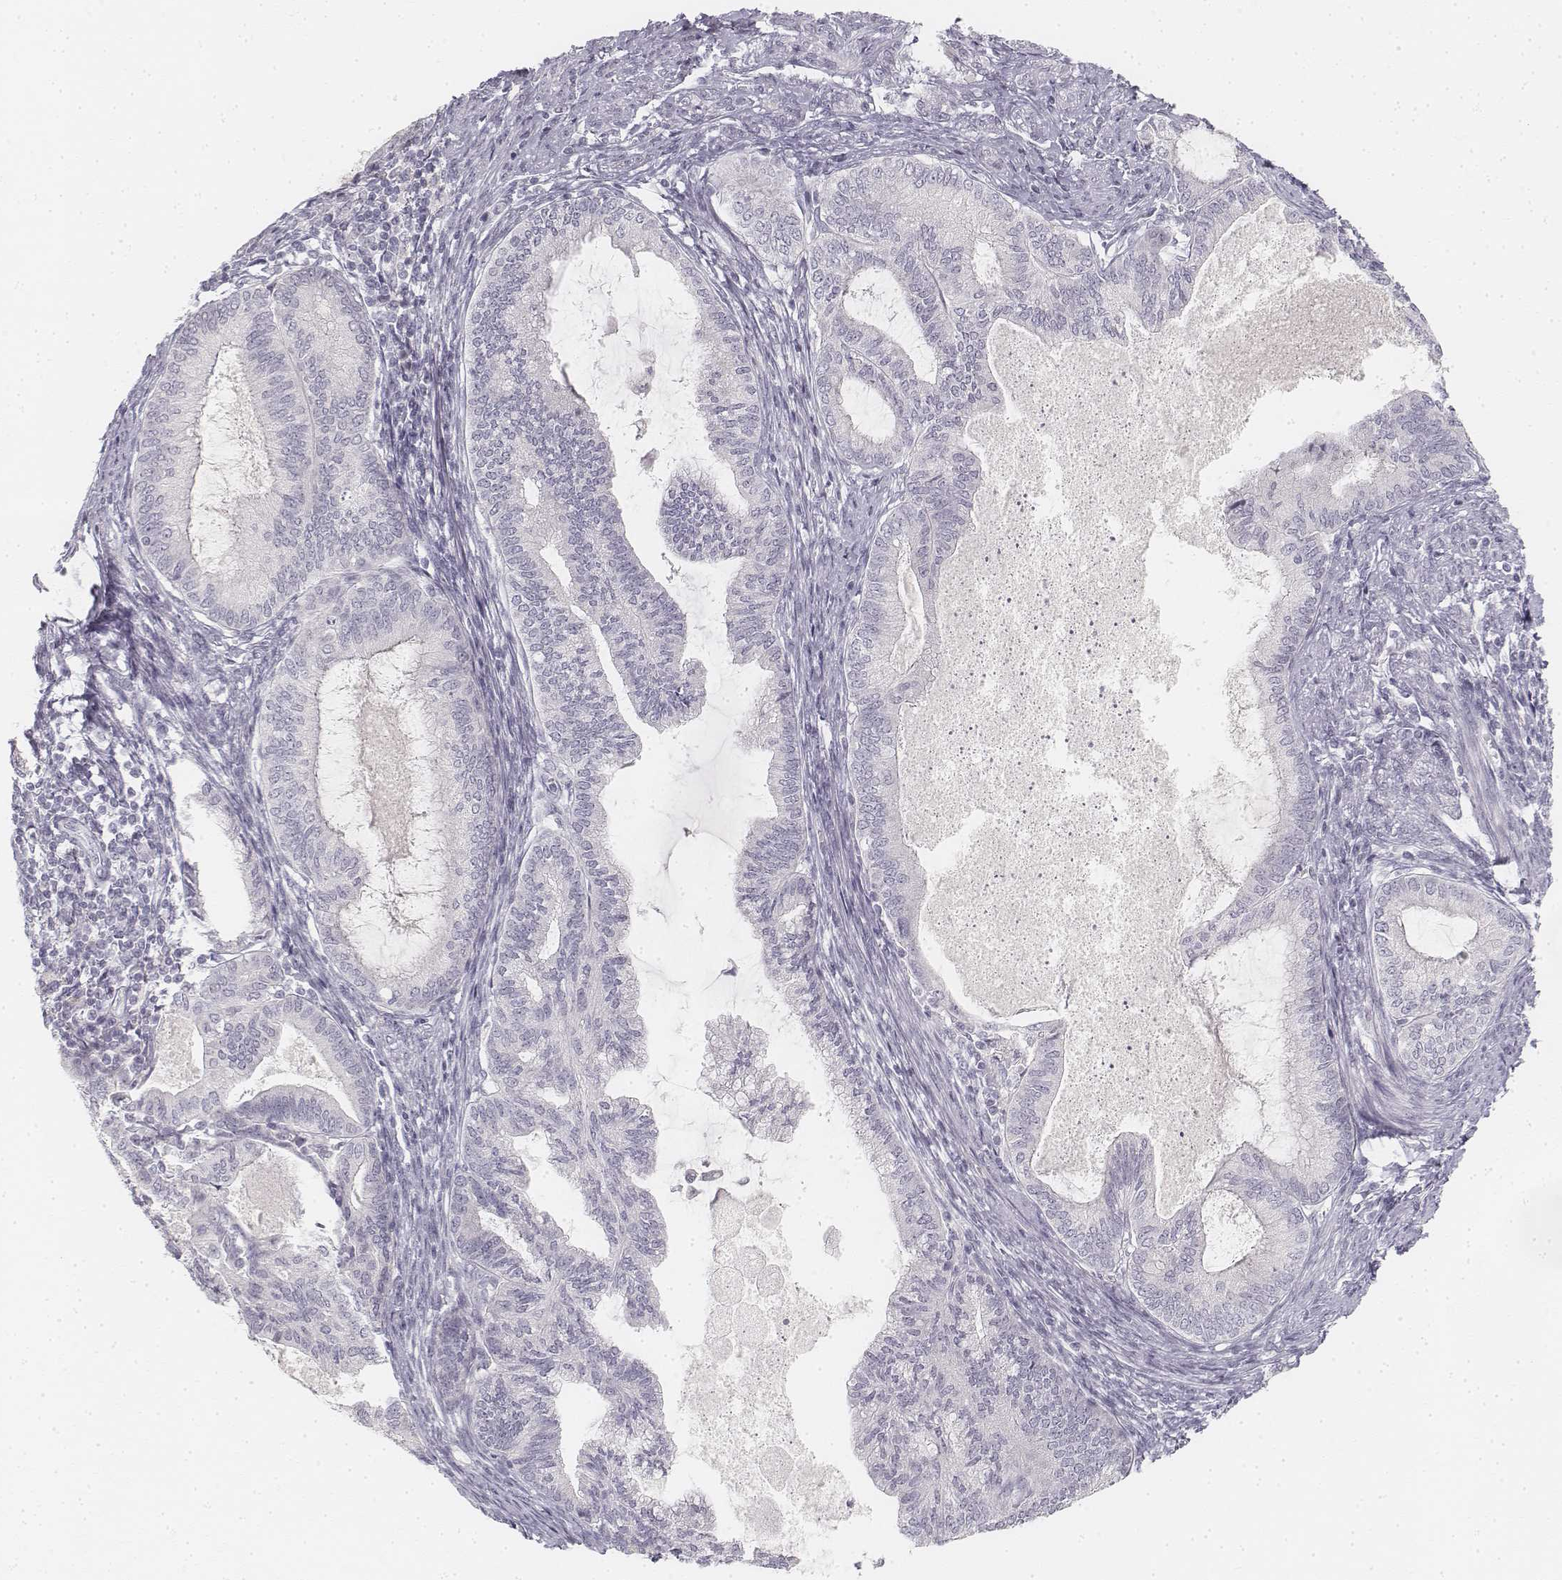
{"staining": {"intensity": "negative", "quantity": "none", "location": "none"}, "tissue": "endometrial cancer", "cell_type": "Tumor cells", "image_type": "cancer", "snomed": [{"axis": "morphology", "description": "Adenocarcinoma, NOS"}, {"axis": "topography", "description": "Endometrium"}], "caption": "Tumor cells are negative for protein expression in human endometrial adenocarcinoma.", "gene": "DSG4", "patient": {"sex": "female", "age": 86}}